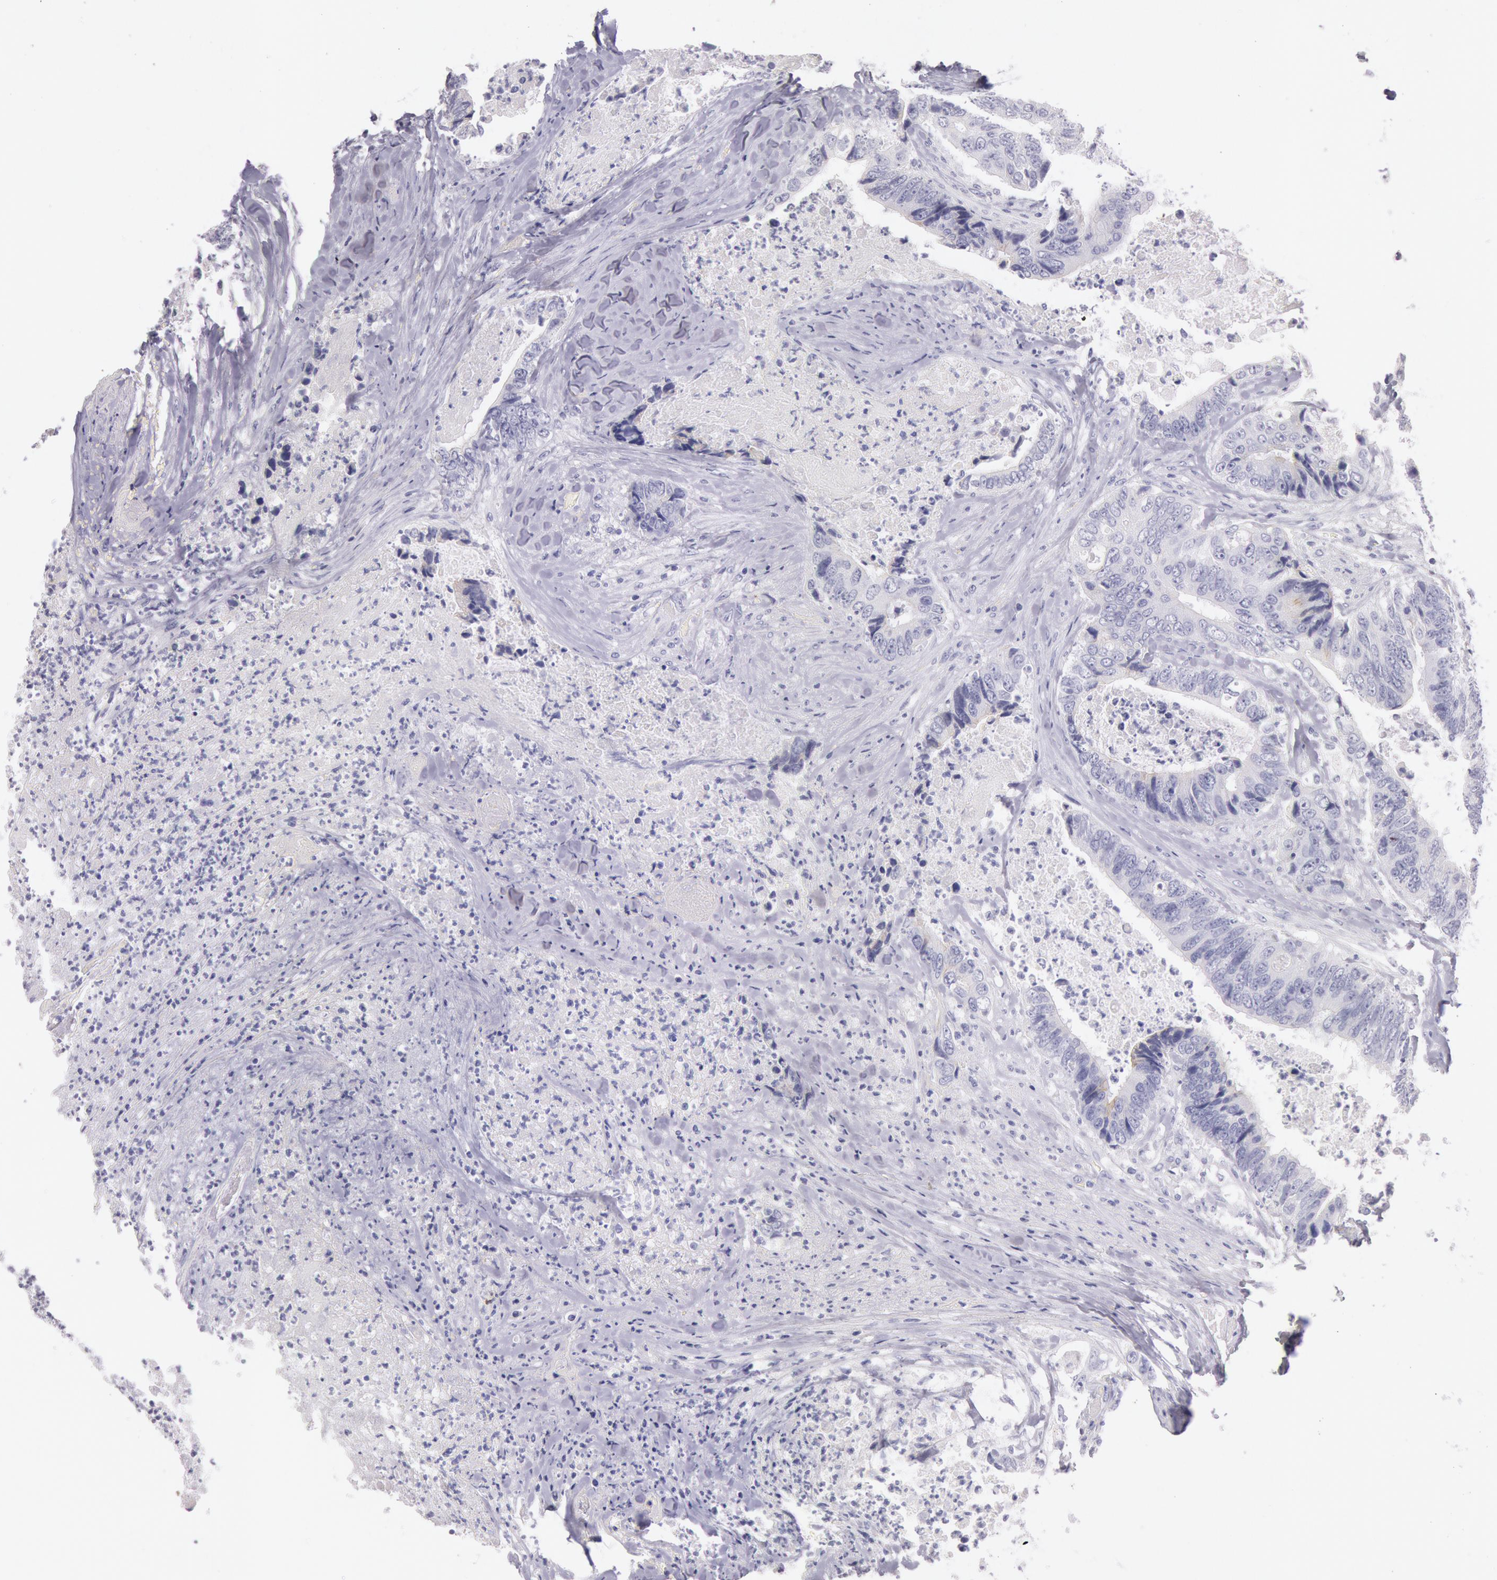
{"staining": {"intensity": "negative", "quantity": "none", "location": "none"}, "tissue": "colorectal cancer", "cell_type": "Tumor cells", "image_type": "cancer", "snomed": [{"axis": "morphology", "description": "Adenocarcinoma, NOS"}, {"axis": "topography", "description": "Rectum"}], "caption": "Tumor cells are negative for protein expression in human colorectal cancer.", "gene": "EGFR", "patient": {"sex": "female", "age": 65}}